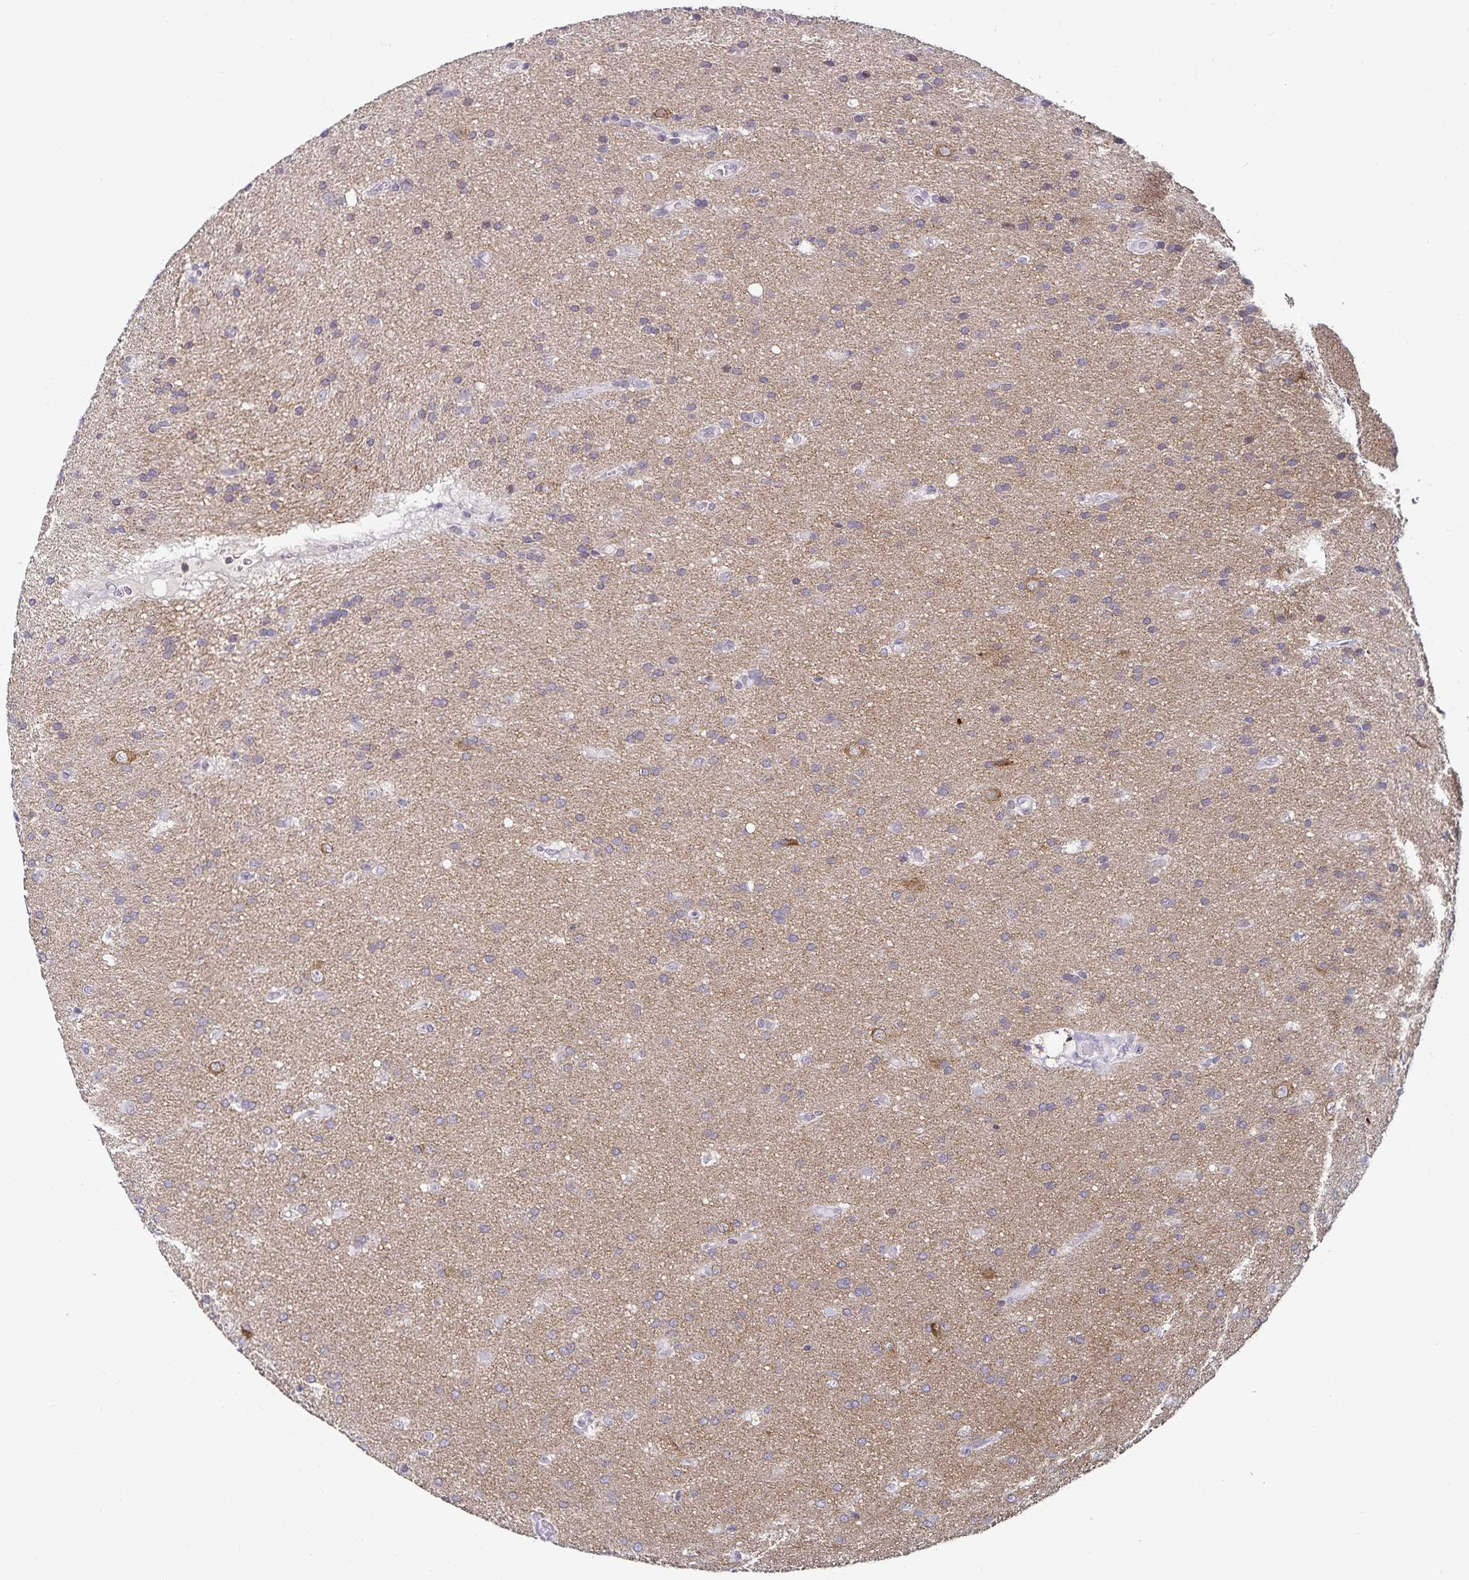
{"staining": {"intensity": "moderate", "quantity": "<25%", "location": "cytoplasmic/membranous"}, "tissue": "glioma", "cell_type": "Tumor cells", "image_type": "cancer", "snomed": [{"axis": "morphology", "description": "Glioma, malignant, Low grade"}, {"axis": "topography", "description": "Brain"}], "caption": "This histopathology image displays IHC staining of human malignant glioma (low-grade), with low moderate cytoplasmic/membranous positivity in about <25% of tumor cells.", "gene": "ANLN", "patient": {"sex": "female", "age": 54}}